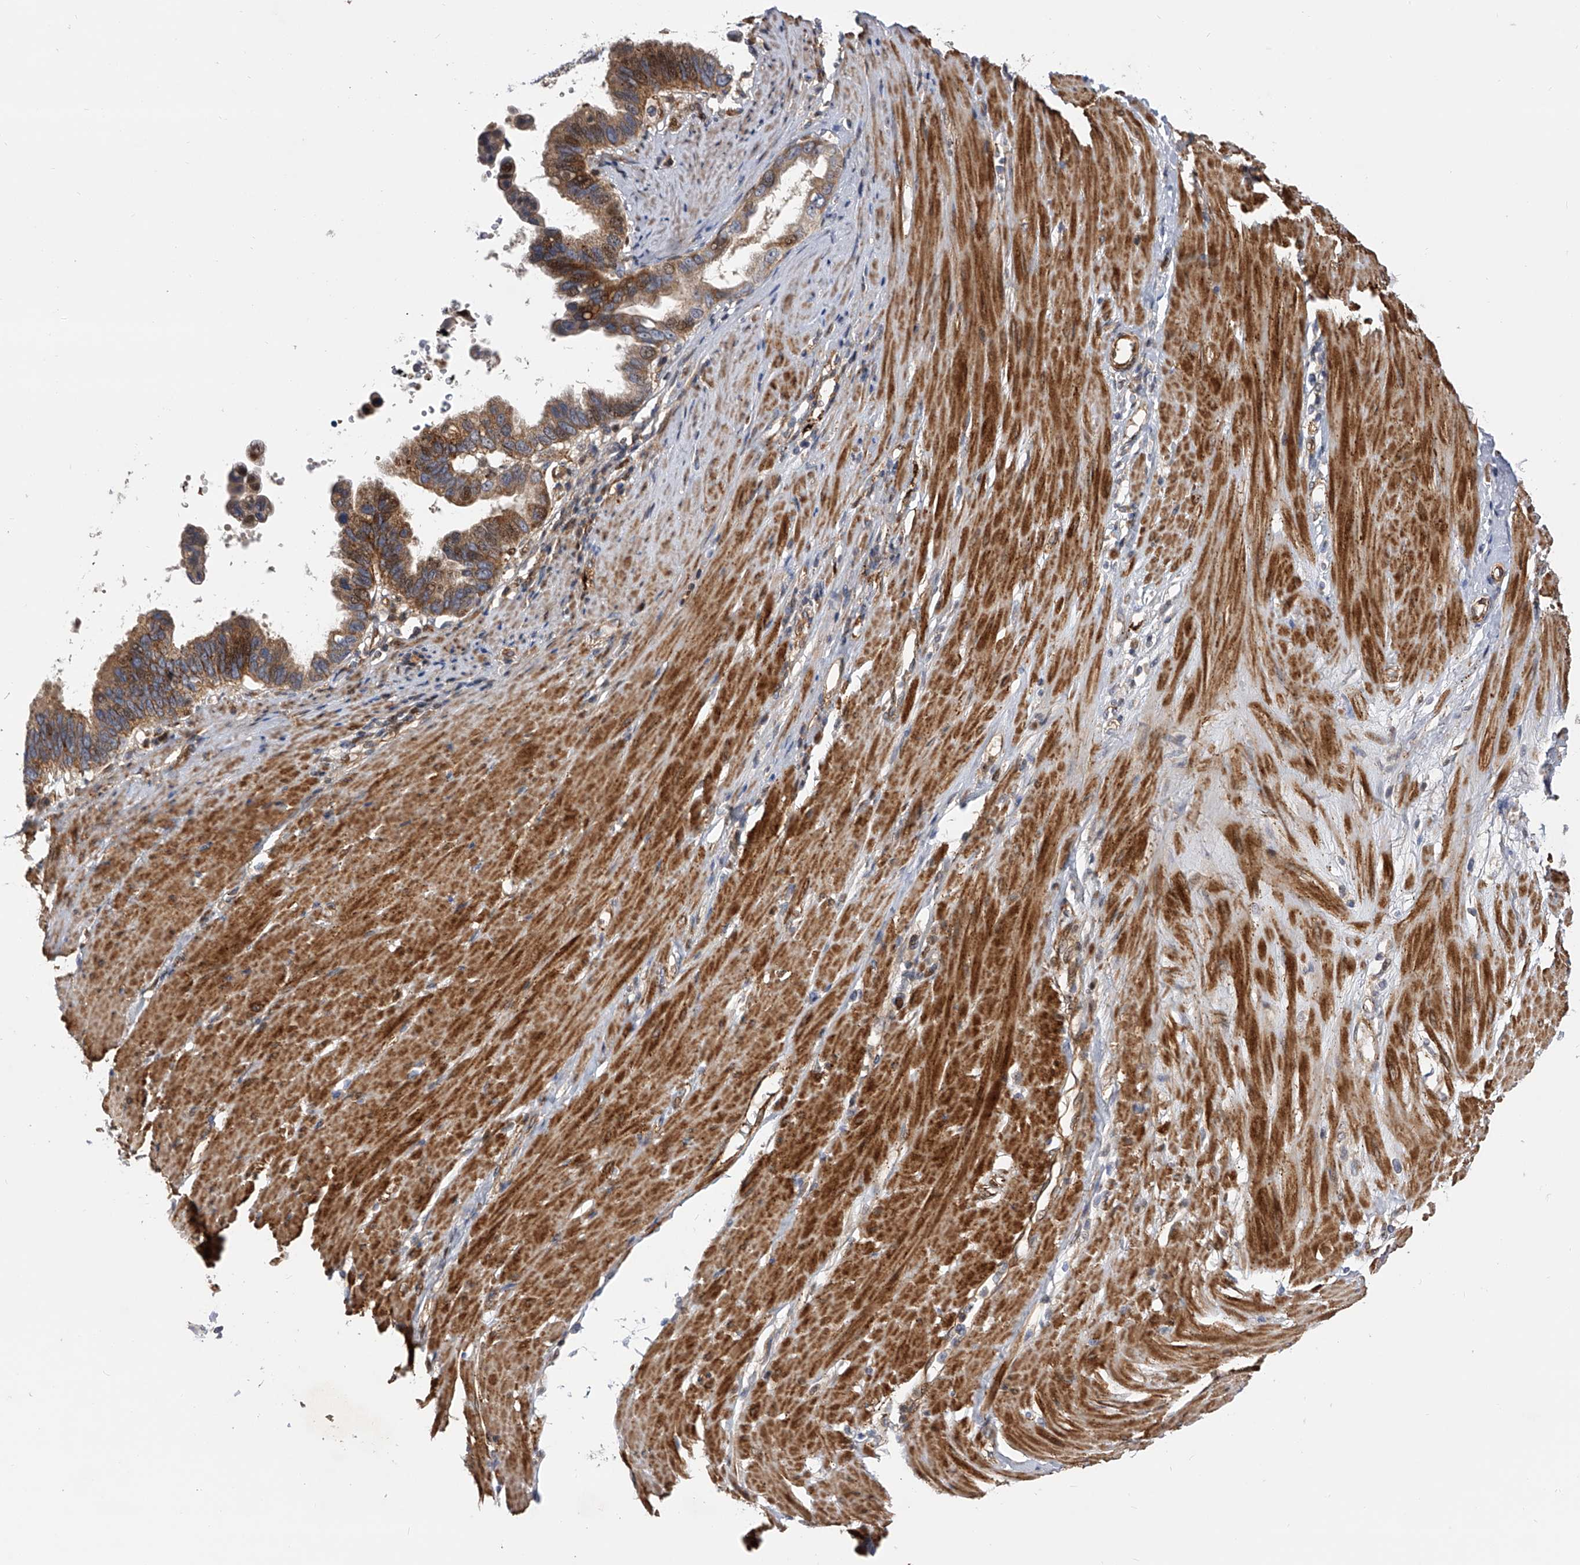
{"staining": {"intensity": "moderate", "quantity": ">75%", "location": "cytoplasmic/membranous,nuclear"}, "tissue": "pancreatic cancer", "cell_type": "Tumor cells", "image_type": "cancer", "snomed": [{"axis": "morphology", "description": "Adenocarcinoma, NOS"}, {"axis": "topography", "description": "Pancreas"}], "caption": "Pancreatic cancer was stained to show a protein in brown. There is medium levels of moderate cytoplasmic/membranous and nuclear expression in about >75% of tumor cells. Ihc stains the protein of interest in brown and the nuclei are stained blue.", "gene": "PDSS2", "patient": {"sex": "female", "age": 56}}